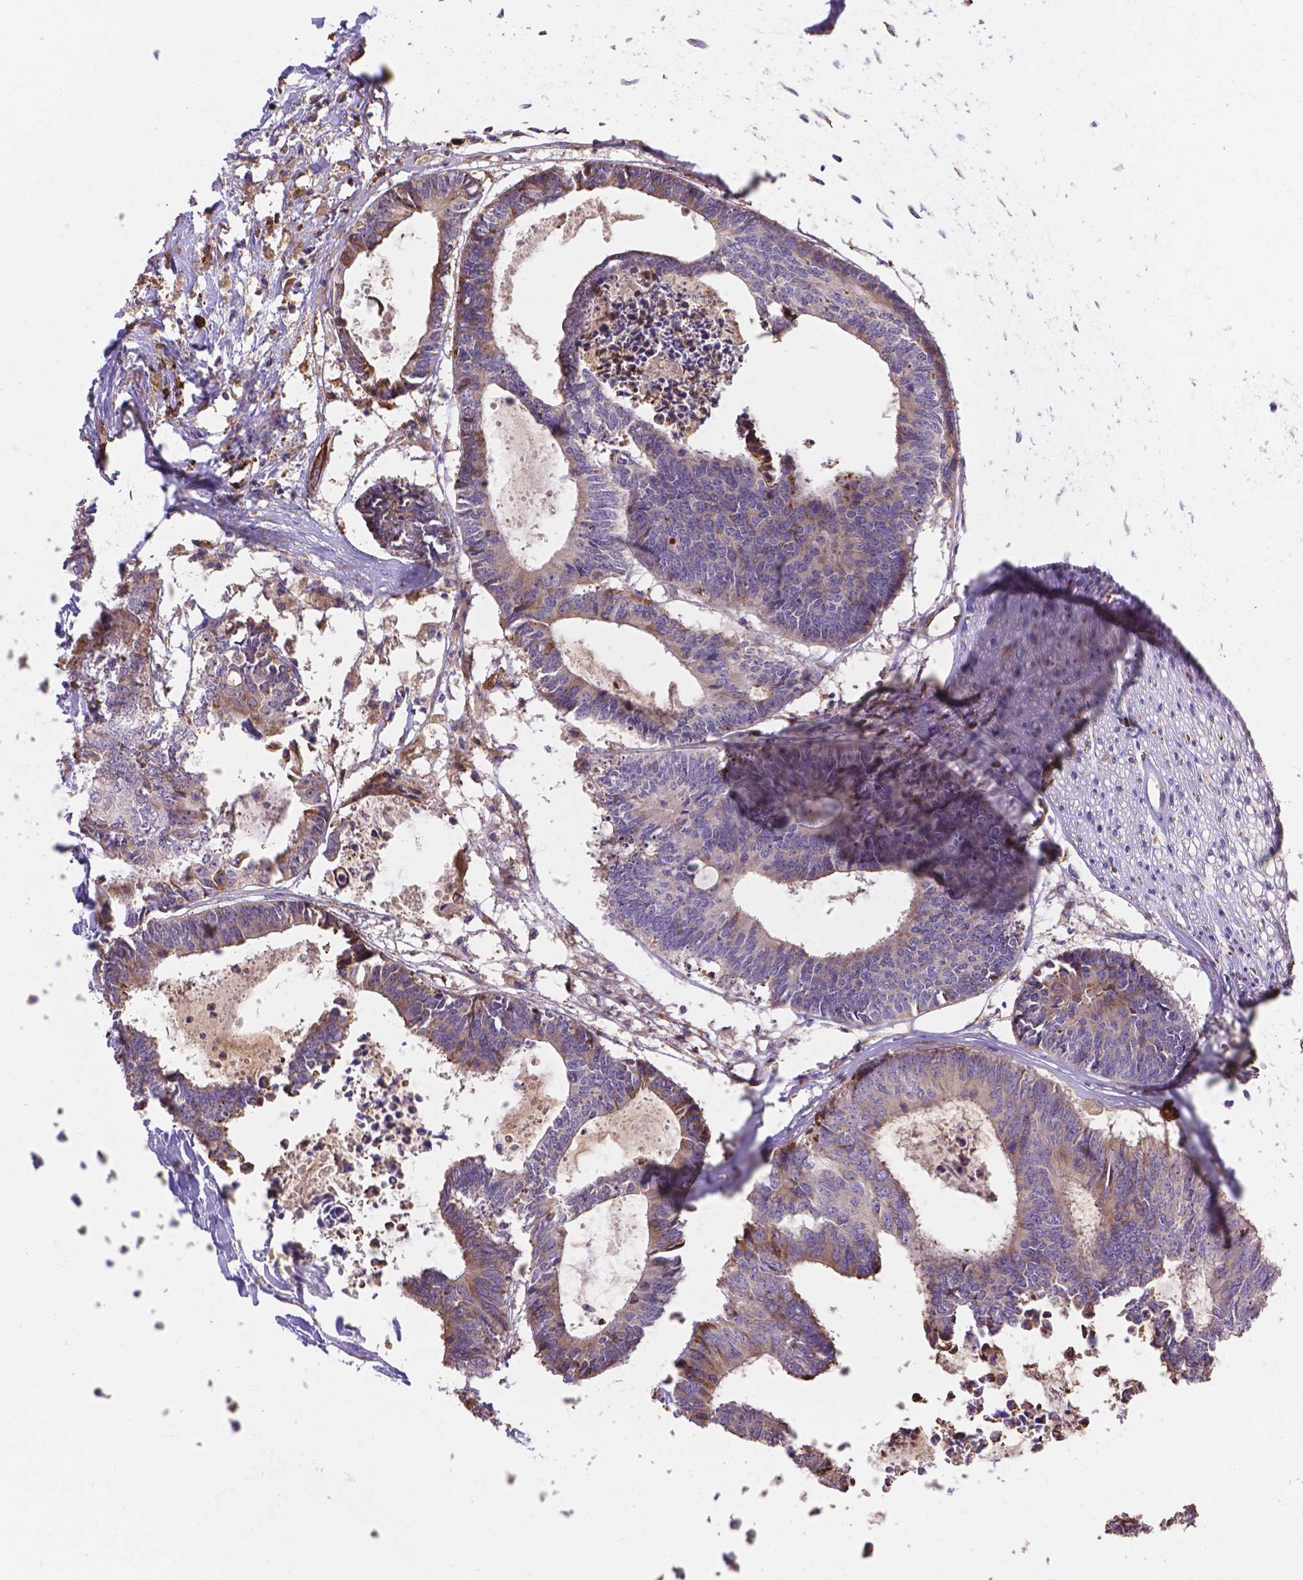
{"staining": {"intensity": "weak", "quantity": "<25%", "location": "cytoplasmic/membranous"}, "tissue": "colorectal cancer", "cell_type": "Tumor cells", "image_type": "cancer", "snomed": [{"axis": "morphology", "description": "Adenocarcinoma, NOS"}, {"axis": "topography", "description": "Colon"}, {"axis": "topography", "description": "Rectum"}], "caption": "Immunohistochemistry of adenocarcinoma (colorectal) shows no positivity in tumor cells.", "gene": "IPO11", "patient": {"sex": "male", "age": 57}}